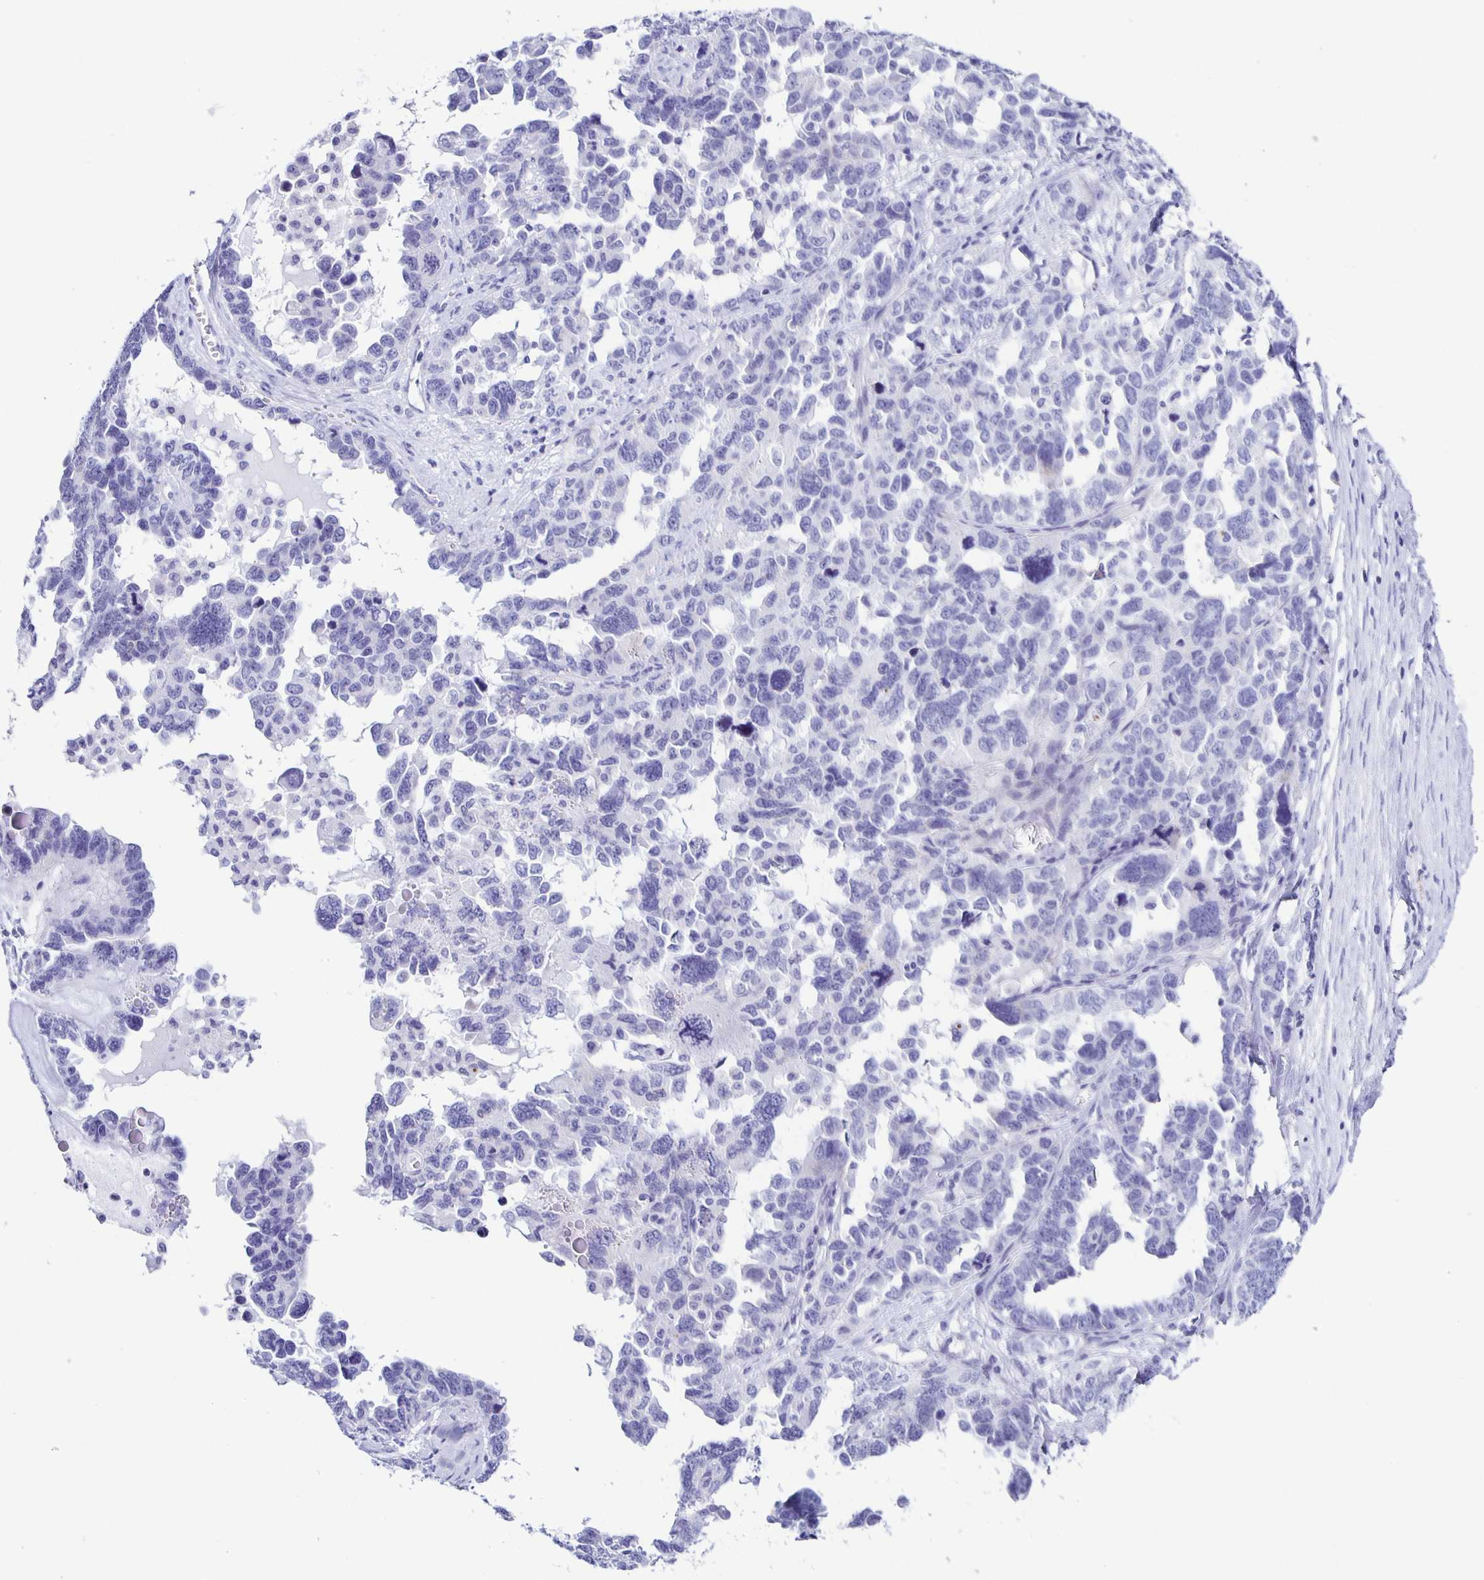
{"staining": {"intensity": "negative", "quantity": "none", "location": "none"}, "tissue": "ovarian cancer", "cell_type": "Tumor cells", "image_type": "cancer", "snomed": [{"axis": "morphology", "description": "Cystadenocarcinoma, serous, NOS"}, {"axis": "topography", "description": "Ovary"}], "caption": "Tumor cells are negative for brown protein staining in serous cystadenocarcinoma (ovarian).", "gene": "AQP6", "patient": {"sex": "female", "age": 69}}